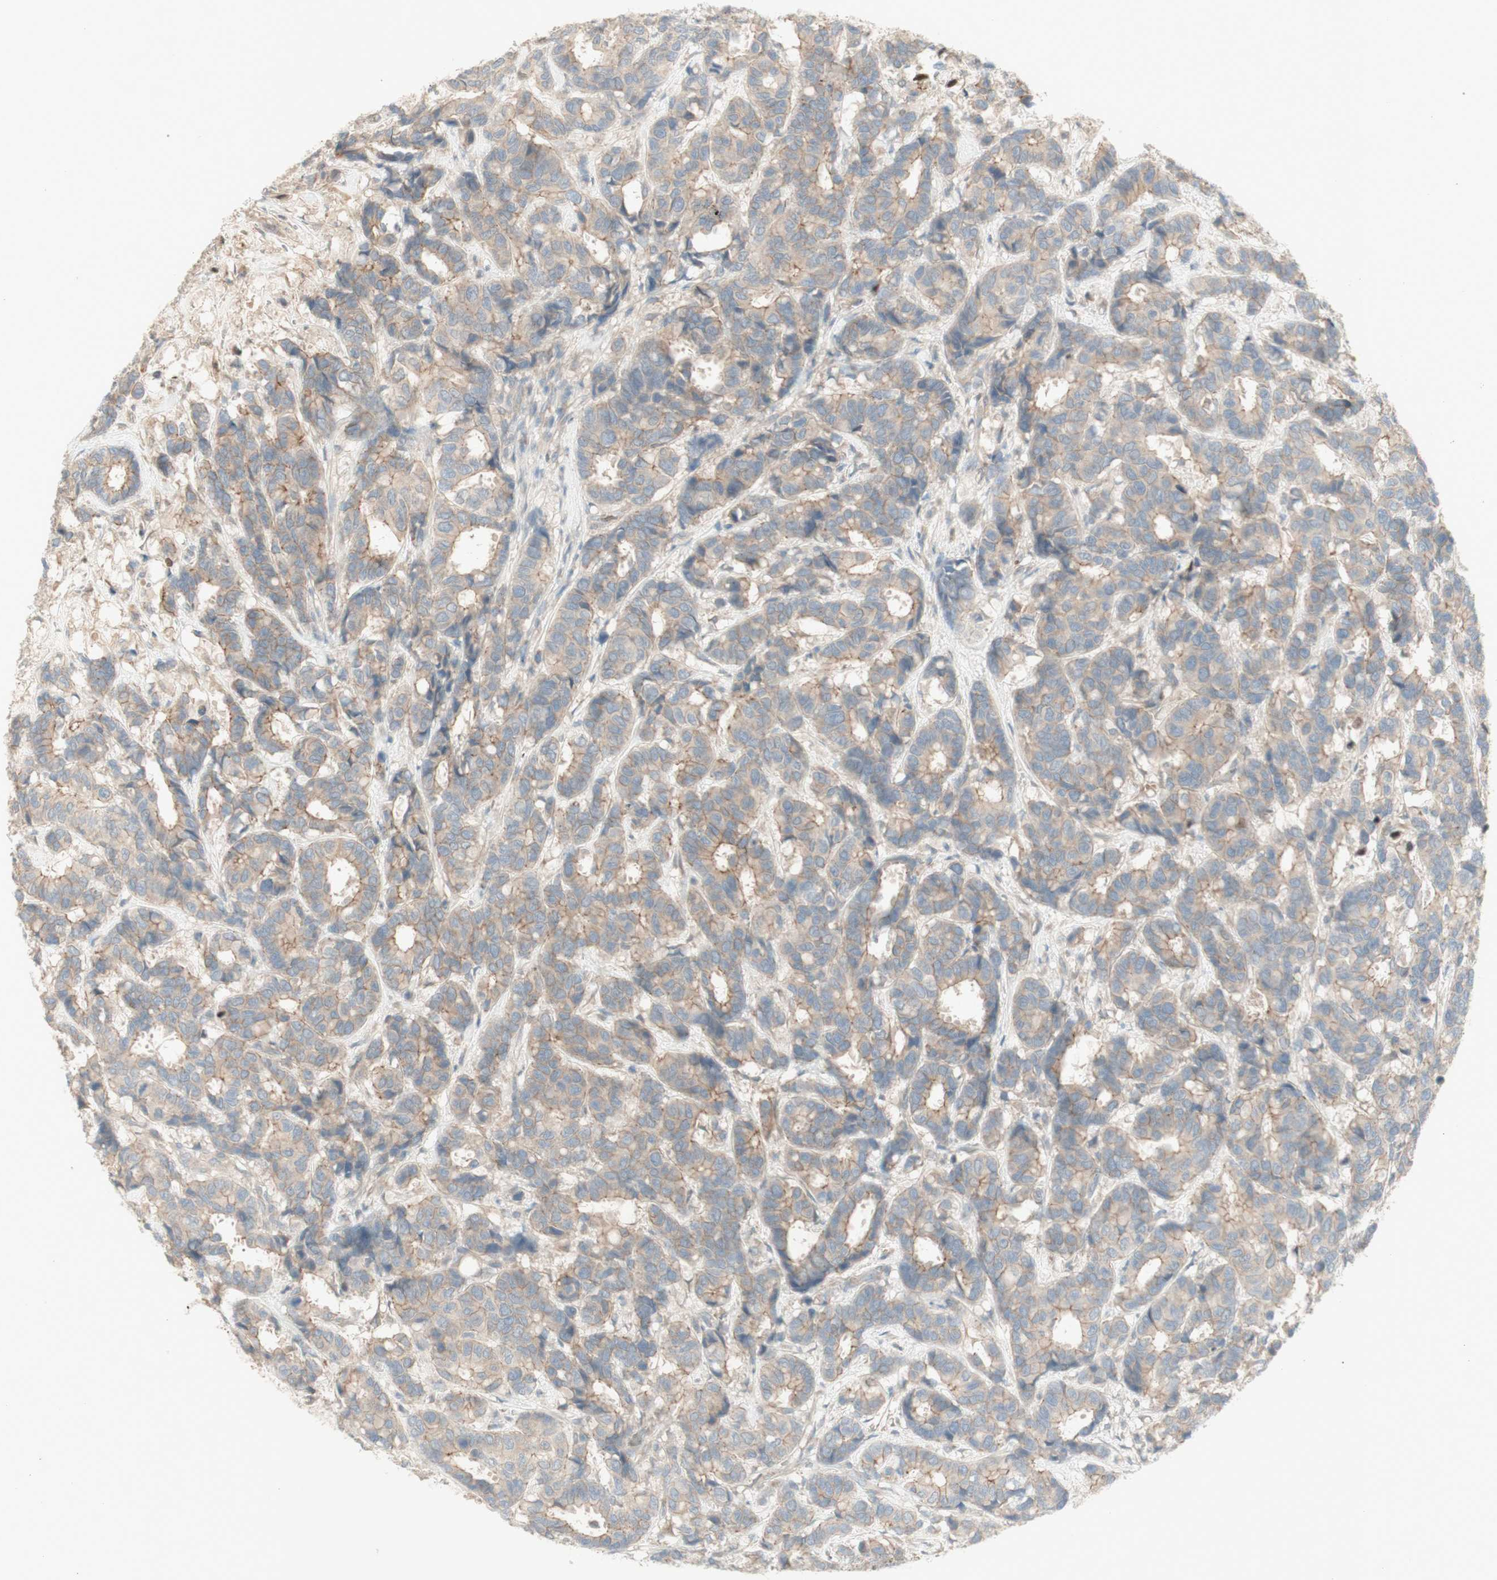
{"staining": {"intensity": "moderate", "quantity": ">75%", "location": "cytoplasmic/membranous"}, "tissue": "breast cancer", "cell_type": "Tumor cells", "image_type": "cancer", "snomed": [{"axis": "morphology", "description": "Duct carcinoma"}, {"axis": "topography", "description": "Breast"}], "caption": "Human breast cancer (invasive ductal carcinoma) stained for a protein (brown) shows moderate cytoplasmic/membranous positive expression in about >75% of tumor cells.", "gene": "PTGER4", "patient": {"sex": "female", "age": 87}}